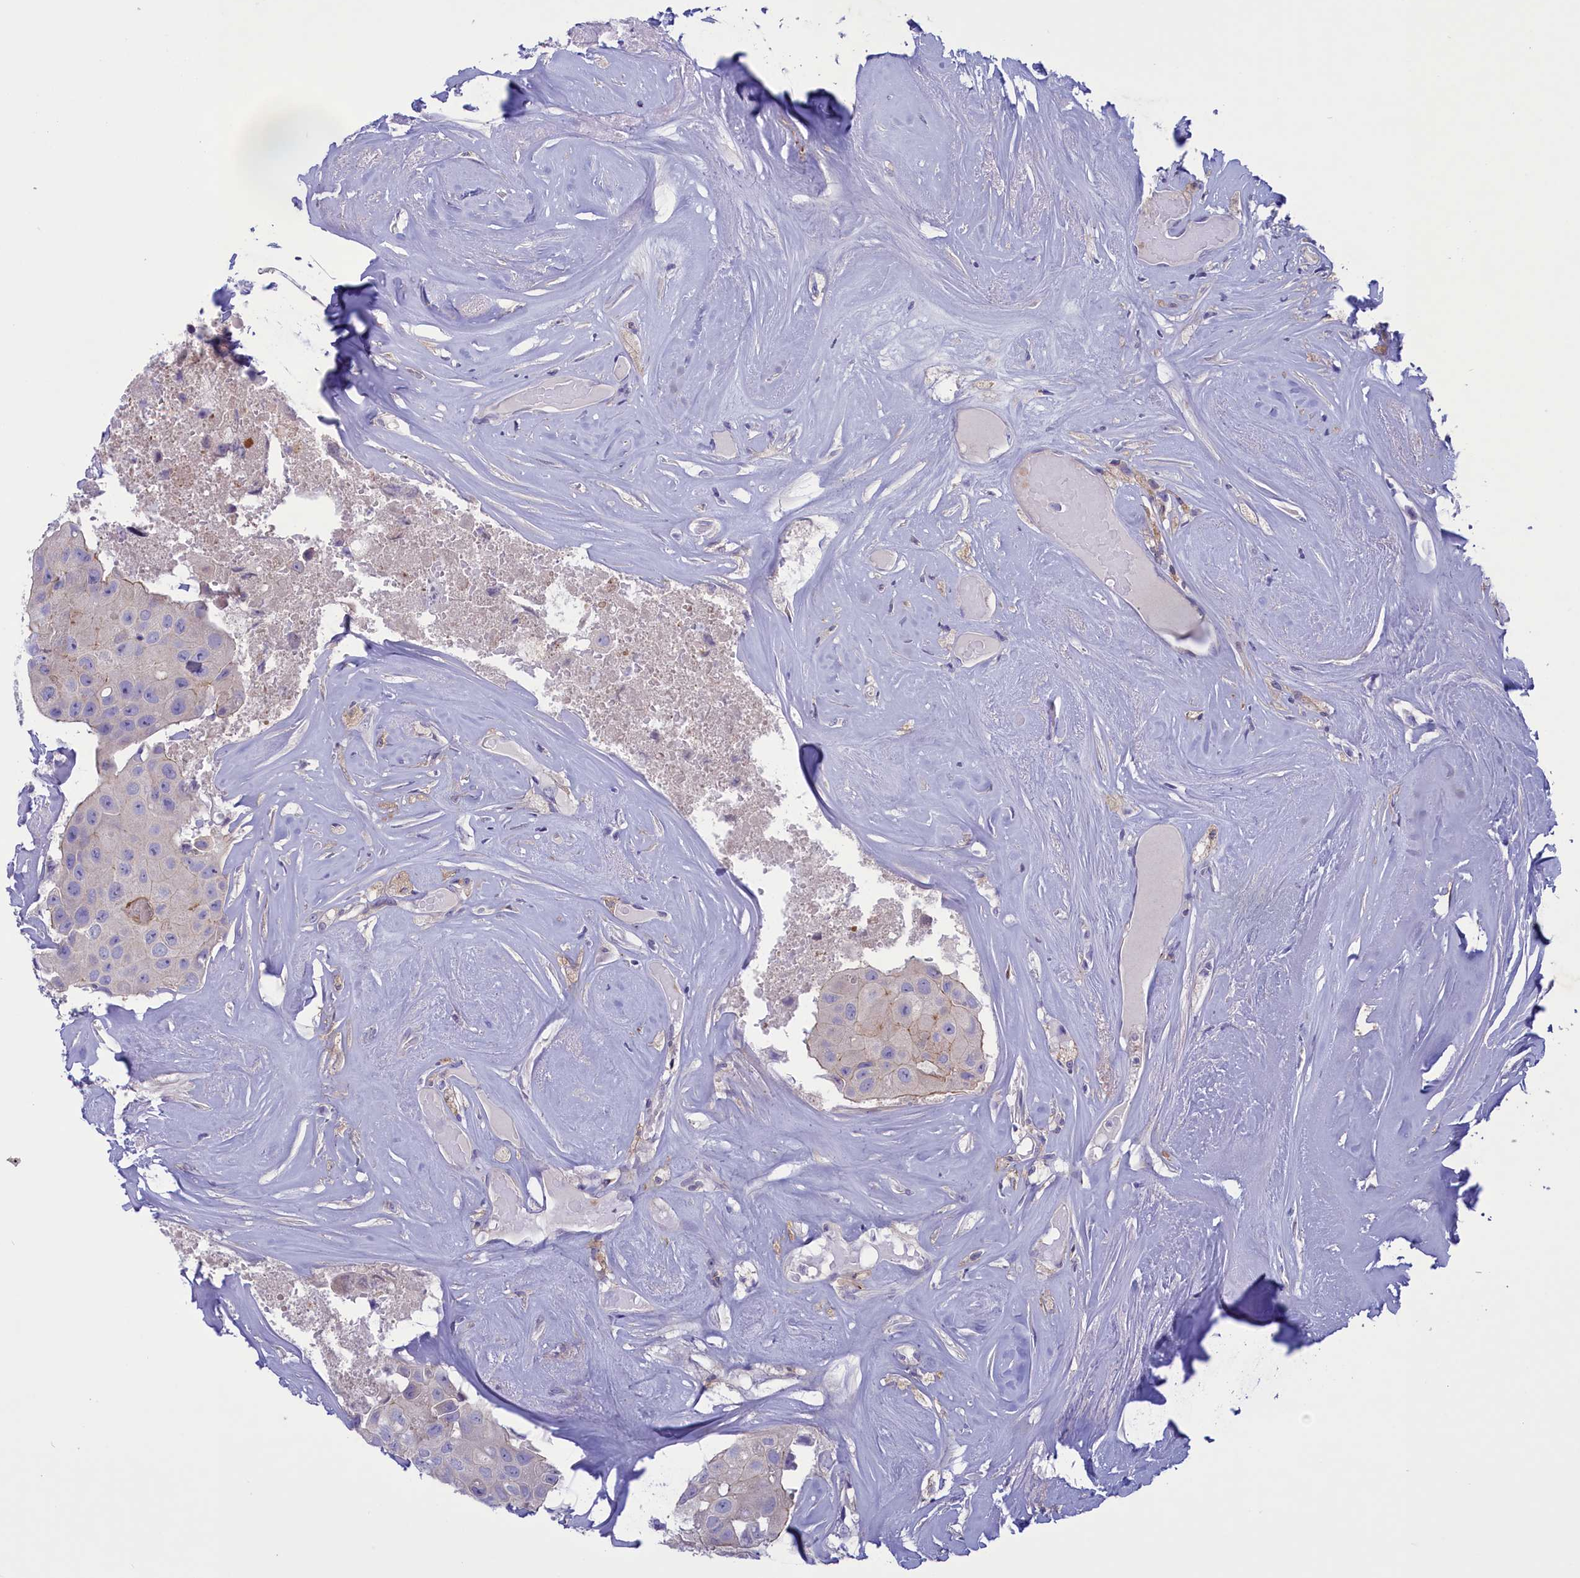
{"staining": {"intensity": "weak", "quantity": "<25%", "location": "cytoplasmic/membranous"}, "tissue": "head and neck cancer", "cell_type": "Tumor cells", "image_type": "cancer", "snomed": [{"axis": "morphology", "description": "Adenocarcinoma, NOS"}, {"axis": "morphology", "description": "Adenocarcinoma, metastatic, NOS"}, {"axis": "topography", "description": "Head-Neck"}], "caption": "High power microscopy photomicrograph of an IHC histopathology image of head and neck adenocarcinoma, revealing no significant staining in tumor cells. (DAB immunohistochemistry, high magnification).", "gene": "CORO2A", "patient": {"sex": "male", "age": 75}}